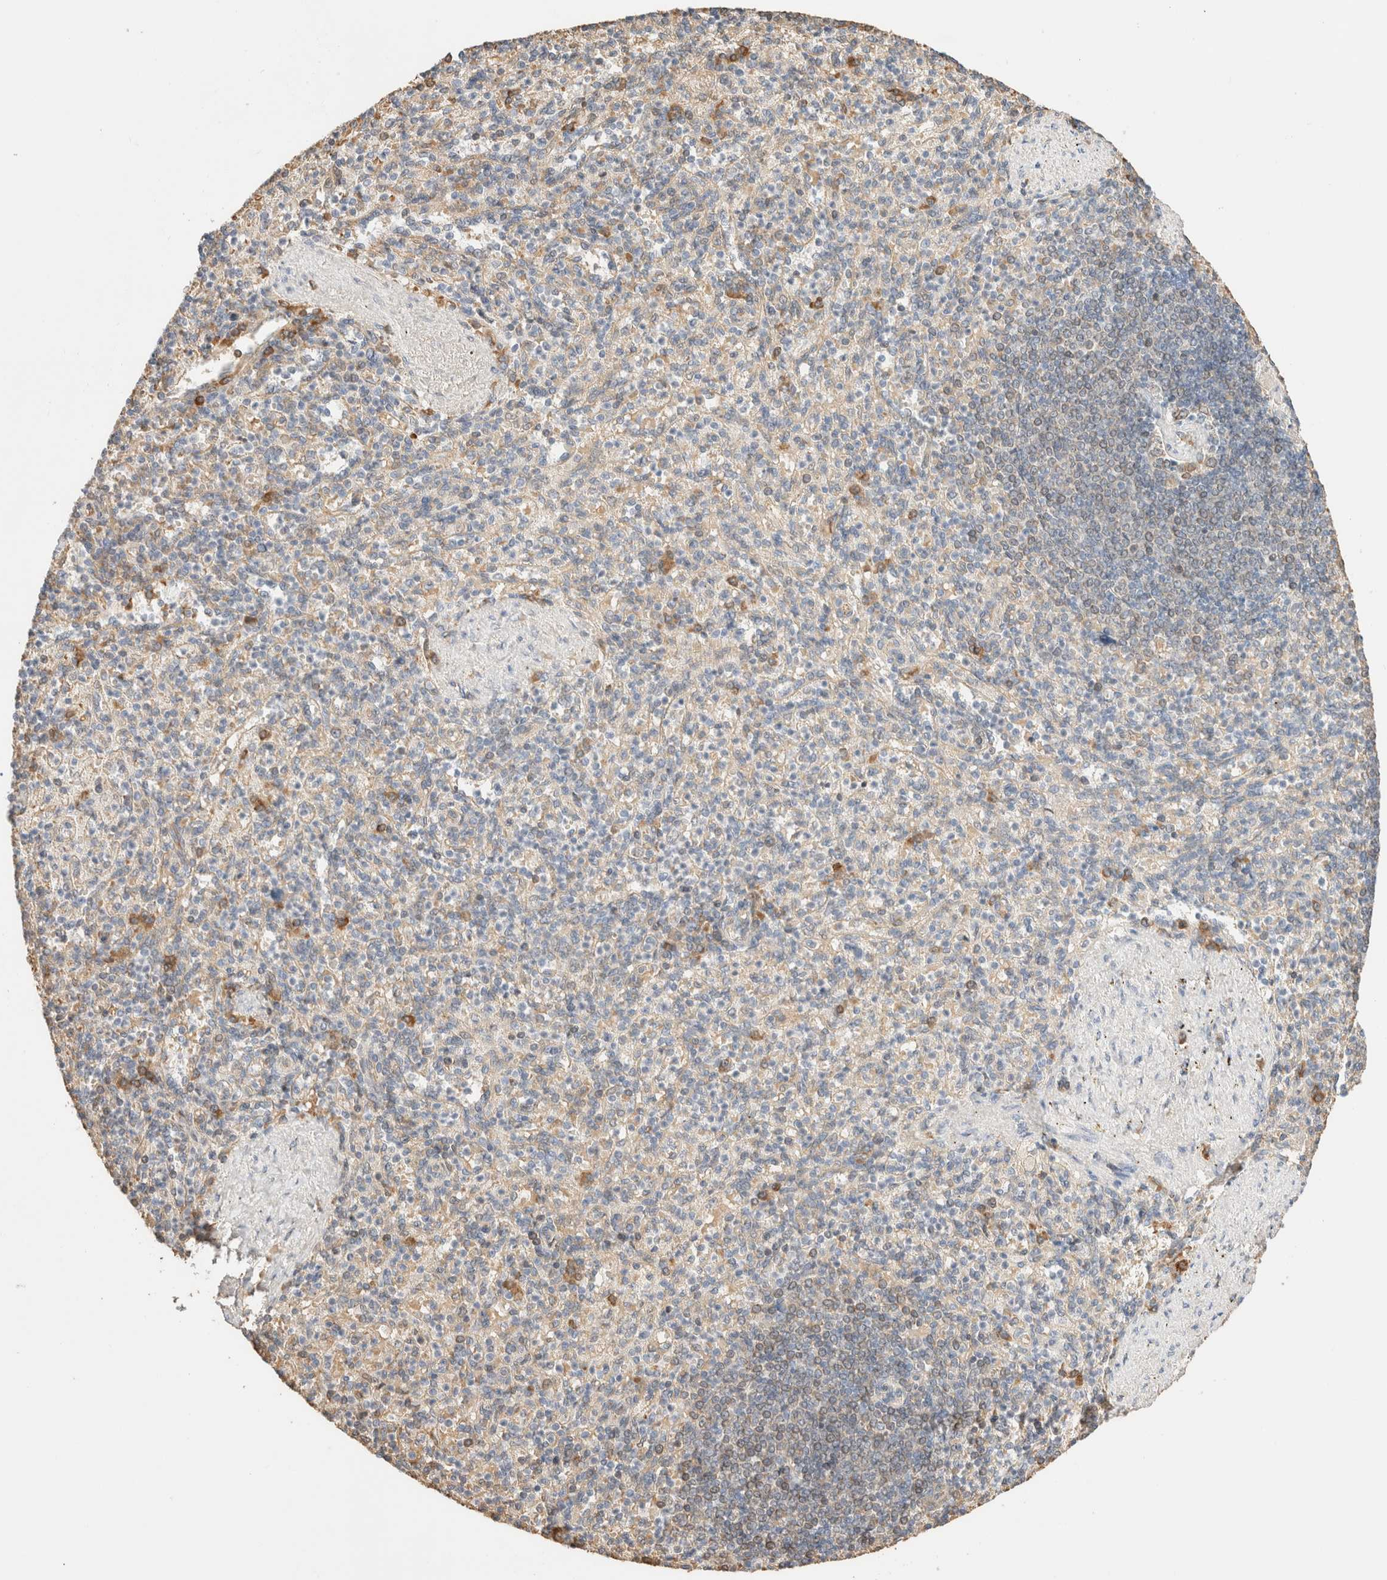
{"staining": {"intensity": "moderate", "quantity": "<25%", "location": "cytoplasmic/membranous"}, "tissue": "spleen", "cell_type": "Cells in red pulp", "image_type": "normal", "snomed": [{"axis": "morphology", "description": "Normal tissue, NOS"}, {"axis": "topography", "description": "Spleen"}], "caption": "Protein expression analysis of unremarkable spleen shows moderate cytoplasmic/membranous expression in approximately <25% of cells in red pulp.", "gene": "SYVN1", "patient": {"sex": "female", "age": 74}}